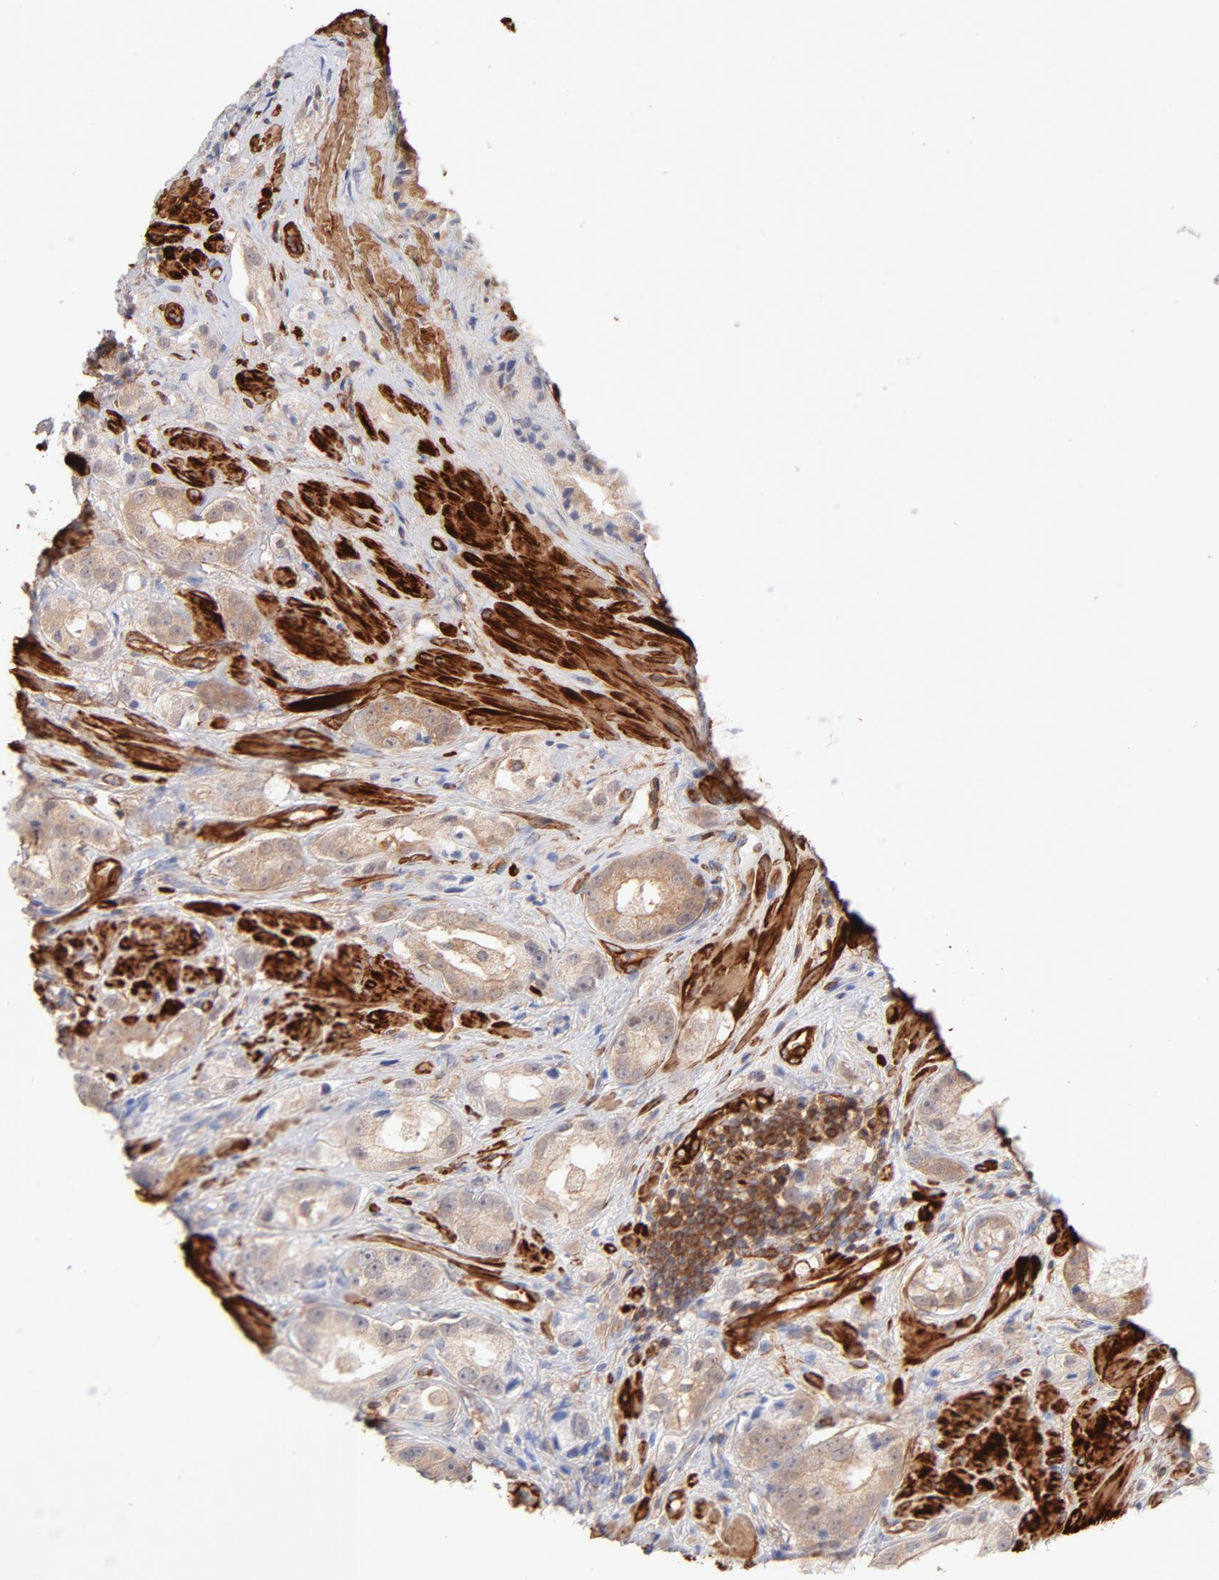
{"staining": {"intensity": "weak", "quantity": ">75%", "location": "cytoplasmic/membranous"}, "tissue": "prostate cancer", "cell_type": "Tumor cells", "image_type": "cancer", "snomed": [{"axis": "morphology", "description": "Adenocarcinoma, Medium grade"}, {"axis": "topography", "description": "Prostate"}], "caption": "The micrograph shows a brown stain indicating the presence of a protein in the cytoplasmic/membranous of tumor cells in prostate cancer.", "gene": "LDLRAP1", "patient": {"sex": "male", "age": 53}}